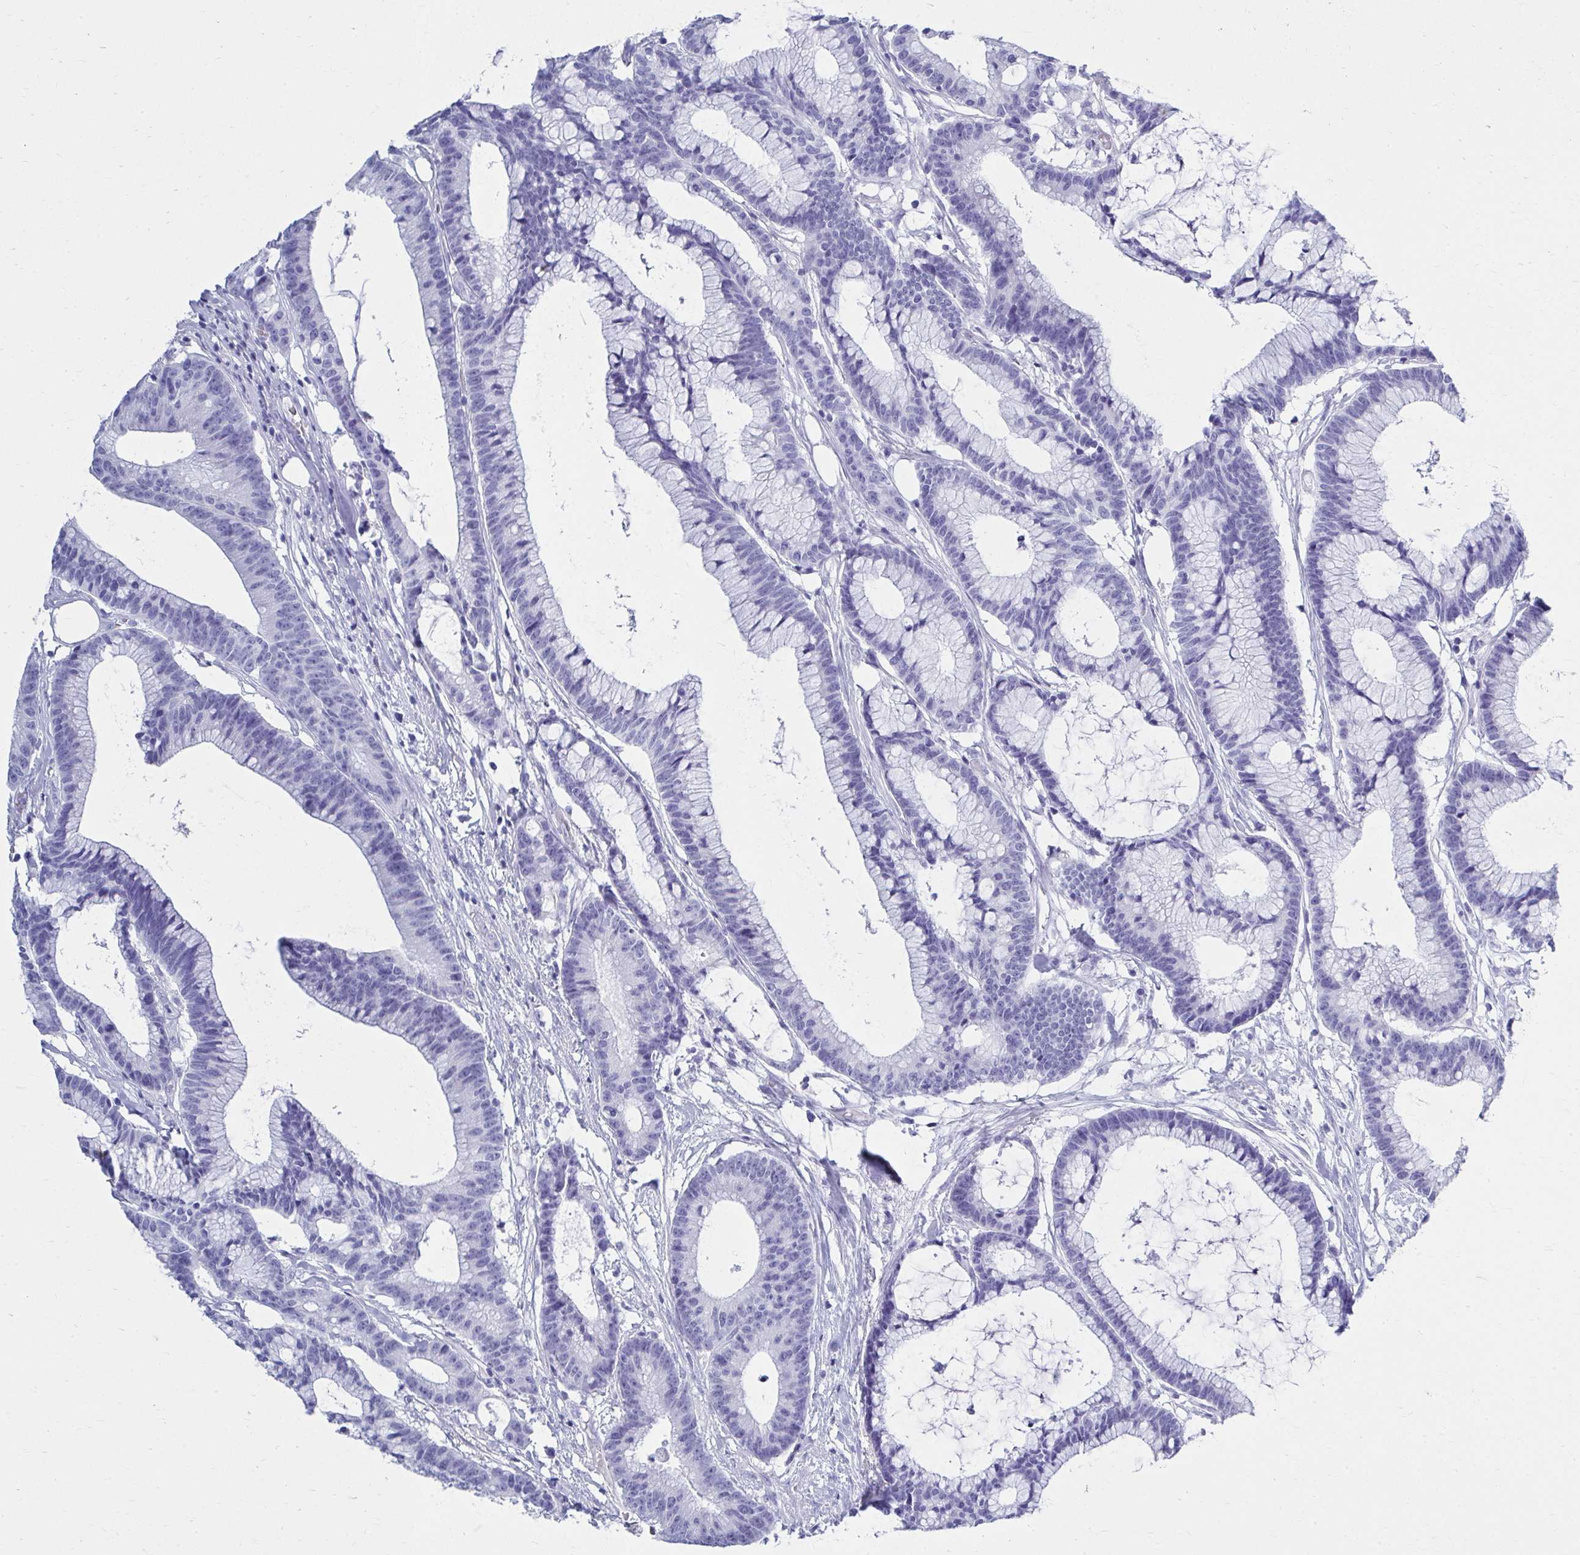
{"staining": {"intensity": "negative", "quantity": "none", "location": "none"}, "tissue": "colorectal cancer", "cell_type": "Tumor cells", "image_type": "cancer", "snomed": [{"axis": "morphology", "description": "Adenocarcinoma, NOS"}, {"axis": "topography", "description": "Colon"}], "caption": "Tumor cells are negative for brown protein staining in colorectal cancer.", "gene": "ATP4B", "patient": {"sex": "female", "age": 78}}